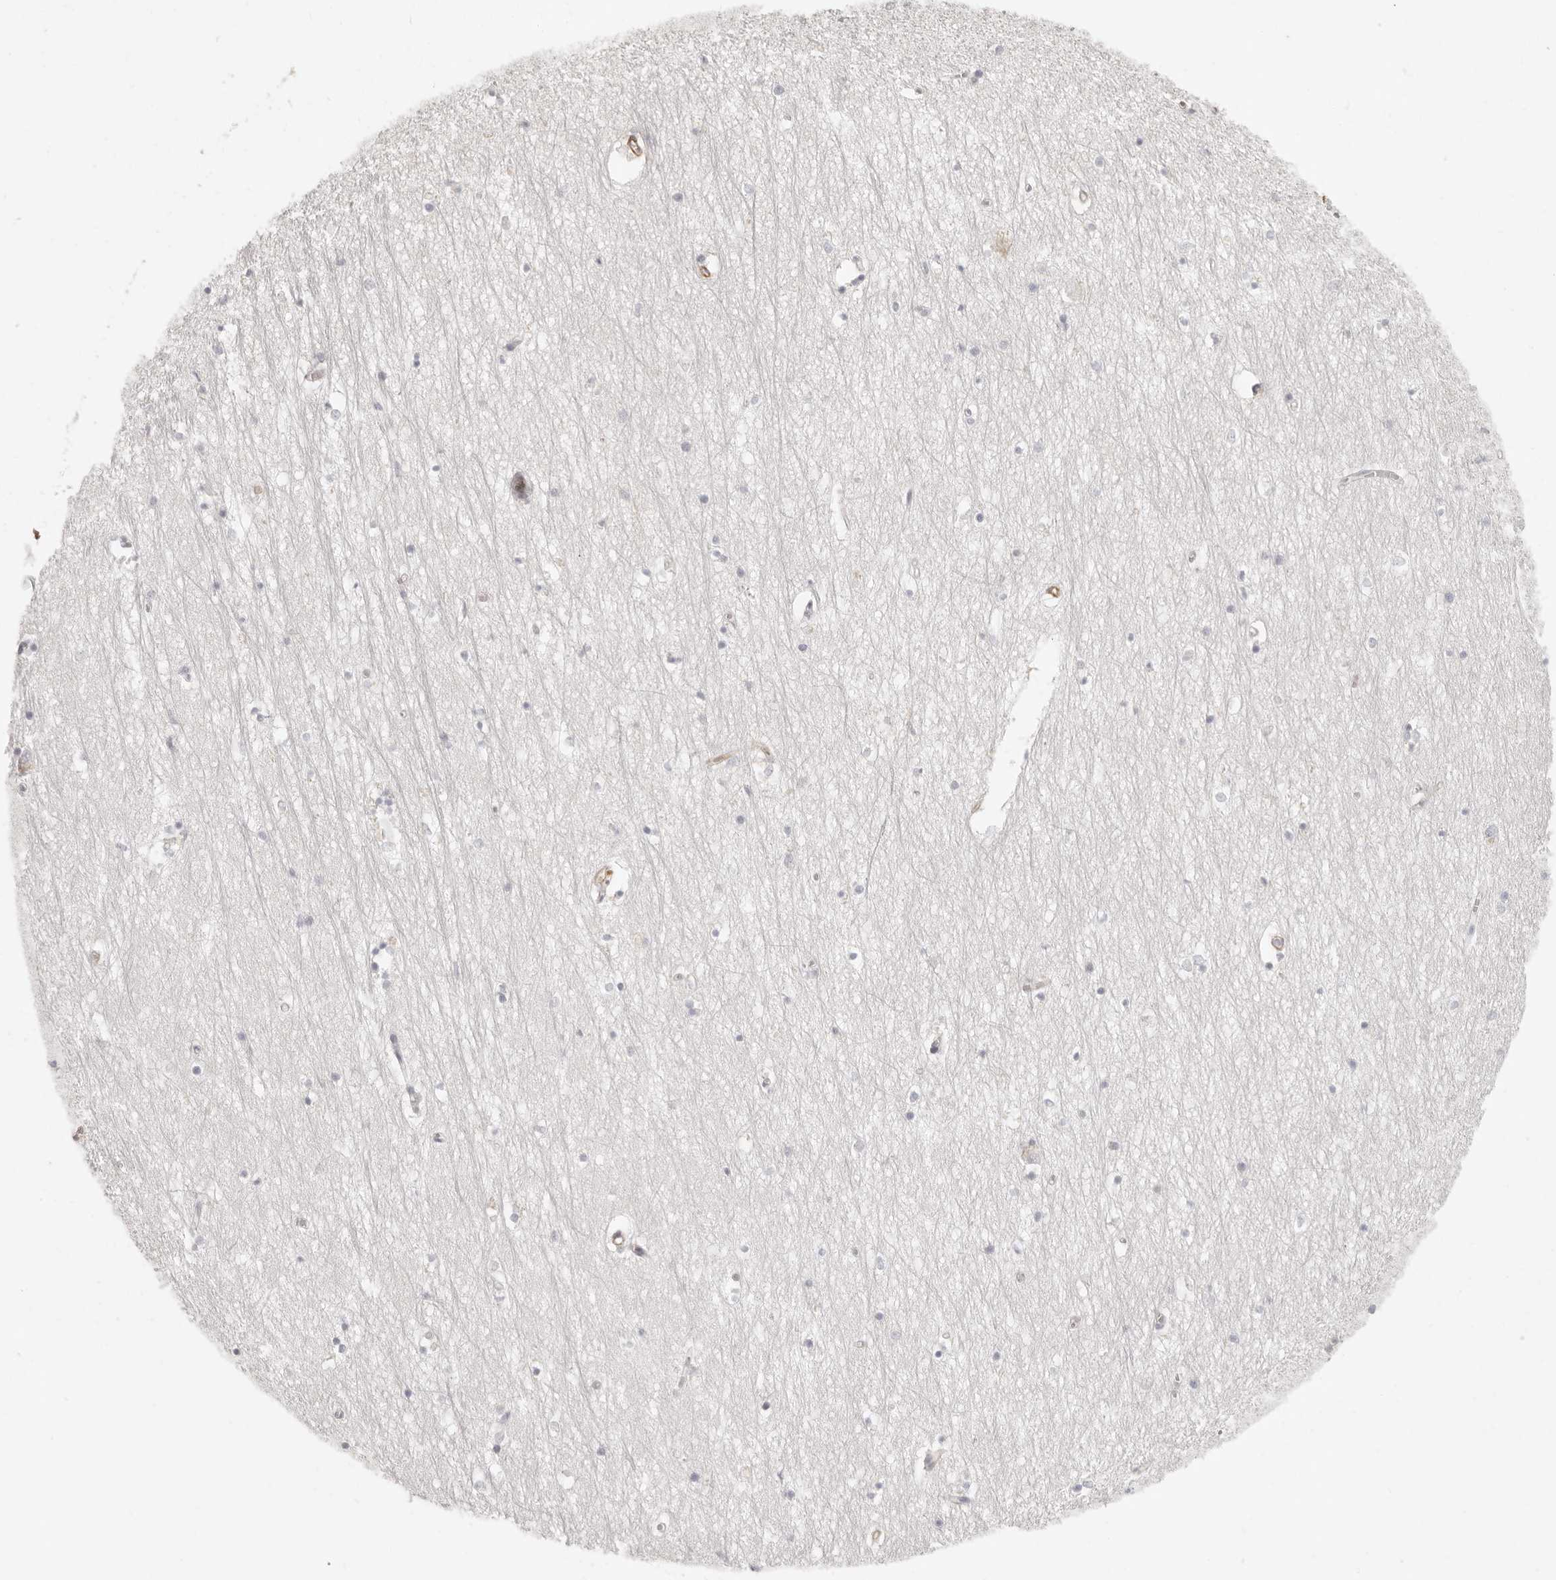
{"staining": {"intensity": "negative", "quantity": "none", "location": "none"}, "tissue": "hippocampus", "cell_type": "Glial cells", "image_type": "normal", "snomed": [{"axis": "morphology", "description": "Normal tissue, NOS"}, {"axis": "topography", "description": "Hippocampus"}], "caption": "Hippocampus was stained to show a protein in brown. There is no significant positivity in glial cells. Nuclei are stained in blue.", "gene": "NIBAN1", "patient": {"sex": "male", "age": 70}}